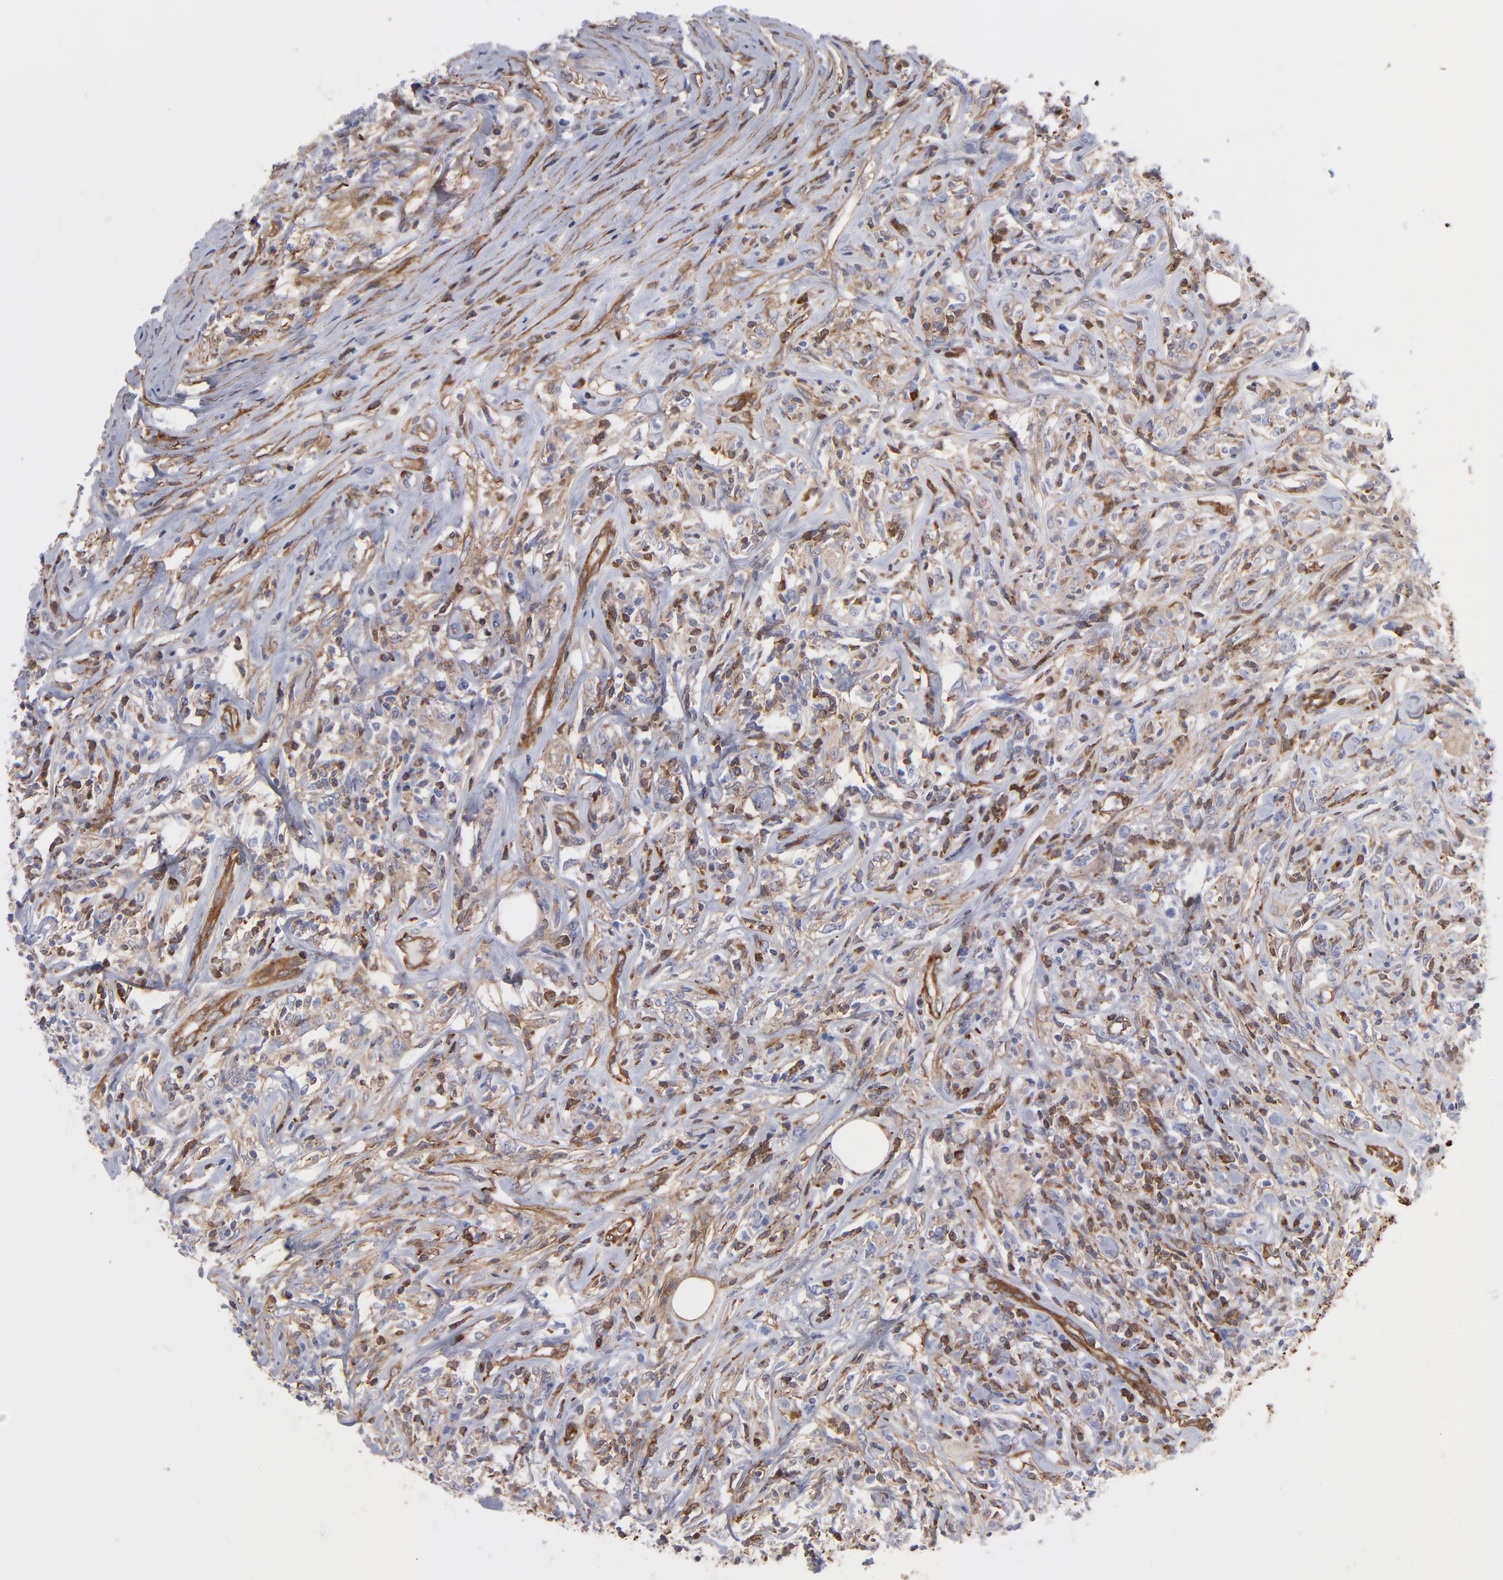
{"staining": {"intensity": "moderate", "quantity": "25%-75%", "location": "cytoplasmic/membranous"}, "tissue": "lymphoma", "cell_type": "Tumor cells", "image_type": "cancer", "snomed": [{"axis": "morphology", "description": "Malignant lymphoma, non-Hodgkin's type, High grade"}, {"axis": "topography", "description": "Lymph node"}], "caption": "The micrograph demonstrates staining of malignant lymphoma, non-Hodgkin's type (high-grade), revealing moderate cytoplasmic/membranous protein positivity (brown color) within tumor cells.", "gene": "PXN", "patient": {"sex": "female", "age": 84}}